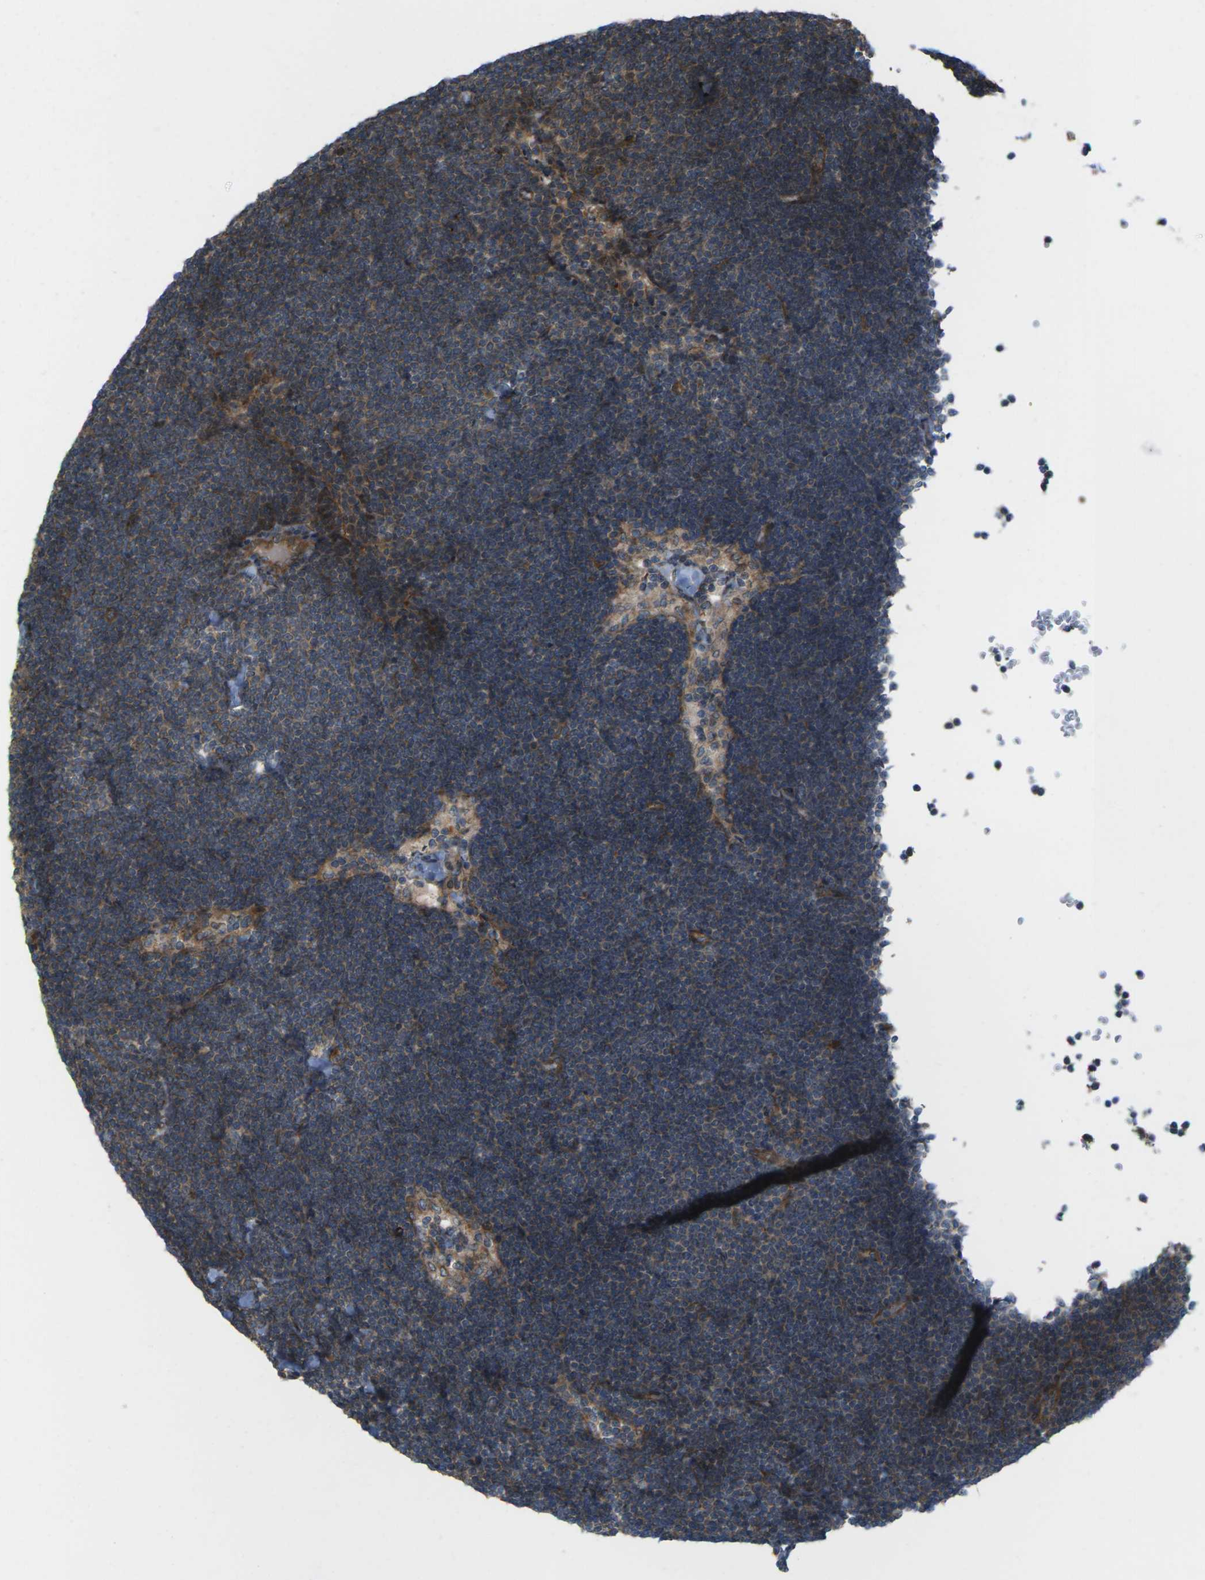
{"staining": {"intensity": "moderate", "quantity": ">75%", "location": "cytoplasmic/membranous"}, "tissue": "lymph node", "cell_type": "Germinal center cells", "image_type": "normal", "snomed": [{"axis": "morphology", "description": "Normal tissue, NOS"}, {"axis": "topography", "description": "Lymph node"}], "caption": "This is a micrograph of IHC staining of normal lymph node, which shows moderate expression in the cytoplasmic/membranous of germinal center cells.", "gene": "ROBO1", "patient": {"sex": "male", "age": 63}}